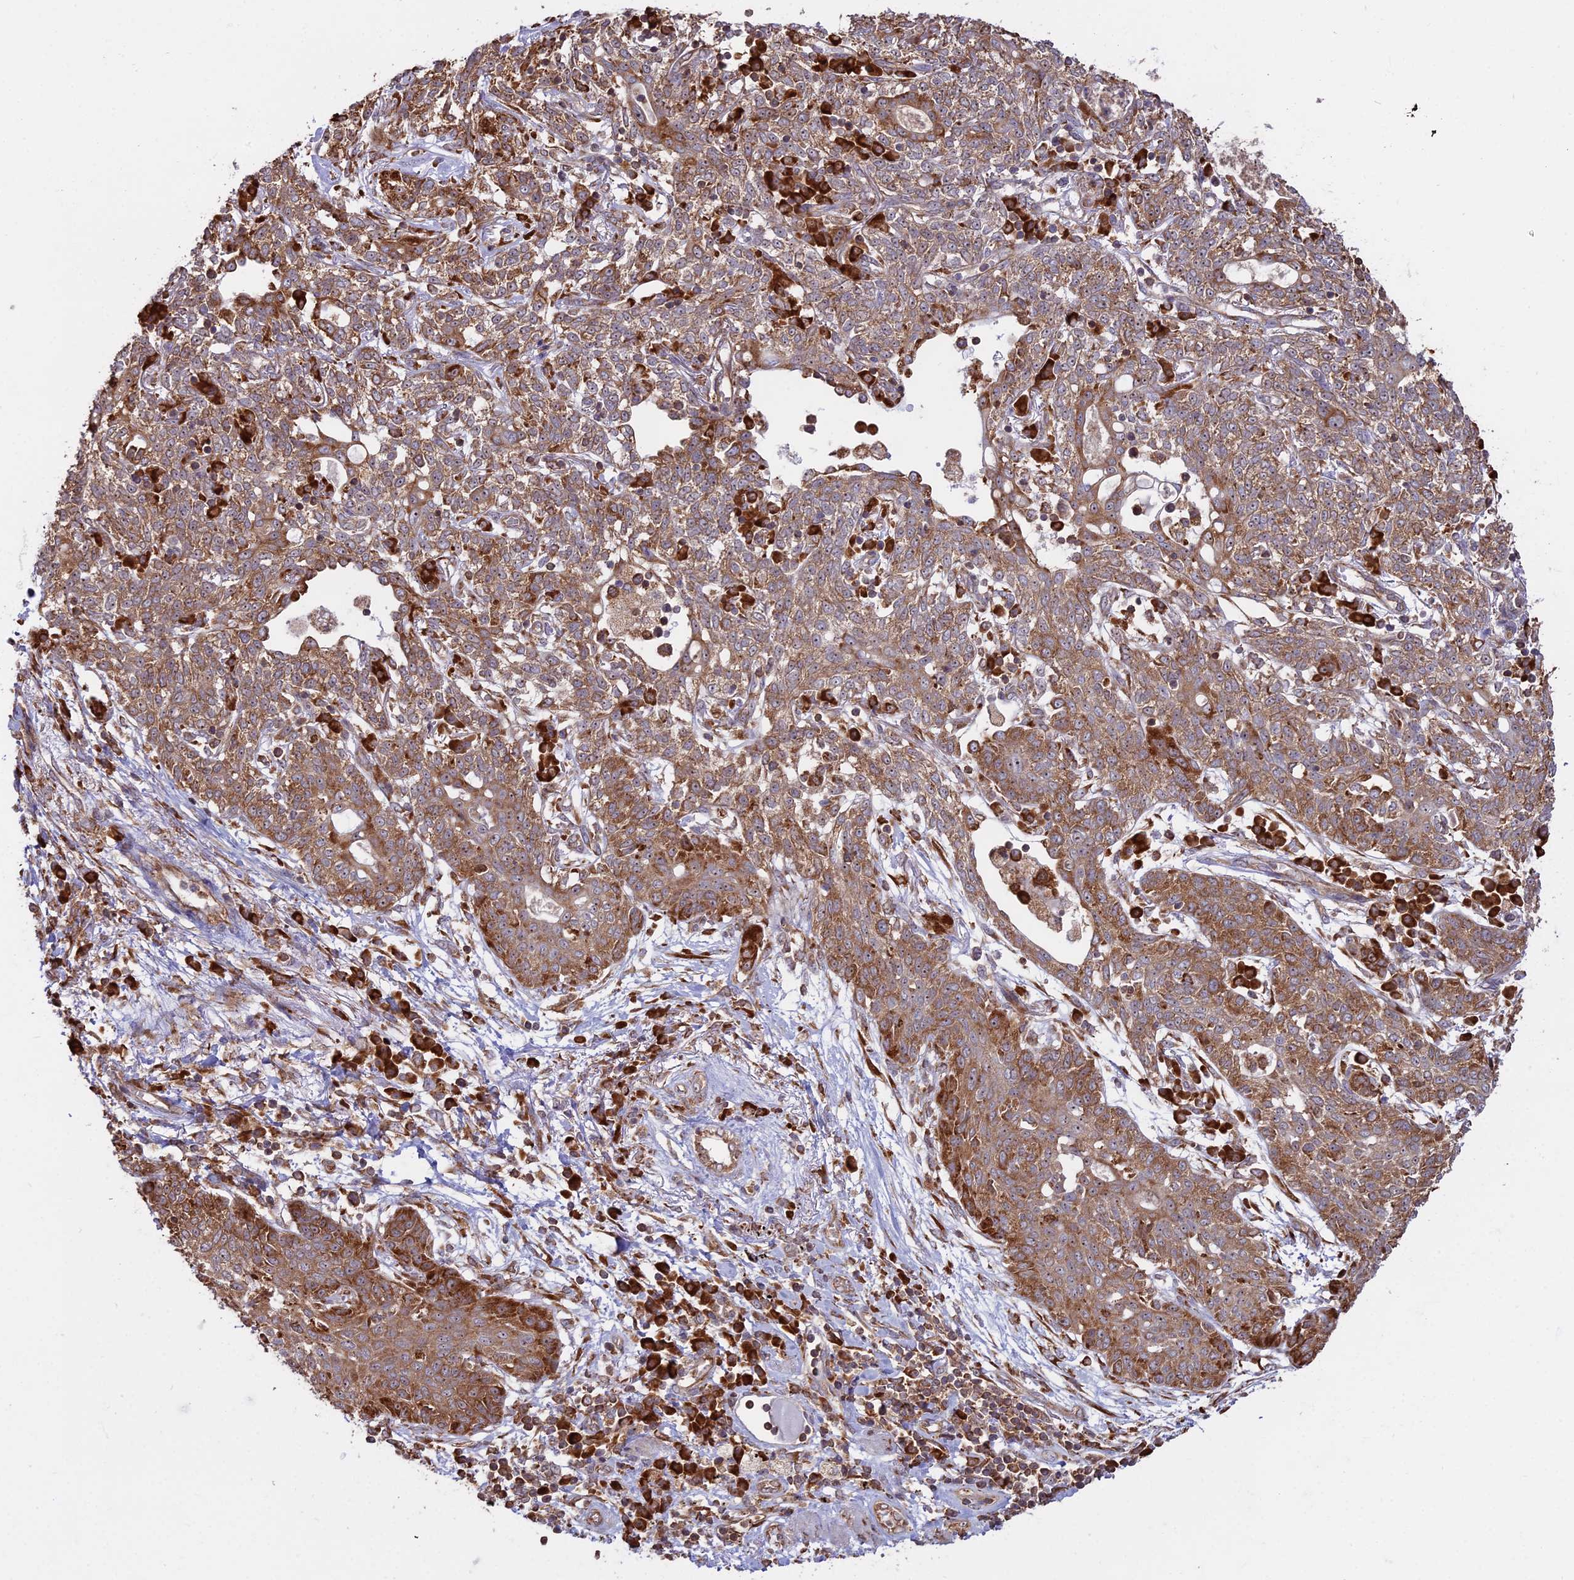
{"staining": {"intensity": "moderate", "quantity": ">75%", "location": "cytoplasmic/membranous"}, "tissue": "lung cancer", "cell_type": "Tumor cells", "image_type": "cancer", "snomed": [{"axis": "morphology", "description": "Squamous cell carcinoma, NOS"}, {"axis": "topography", "description": "Lung"}], "caption": "A brown stain shows moderate cytoplasmic/membranous staining of a protein in lung cancer tumor cells. (Stains: DAB in brown, nuclei in blue, Microscopy: brightfield microscopy at high magnification).", "gene": "RPL26", "patient": {"sex": "female", "age": 70}}